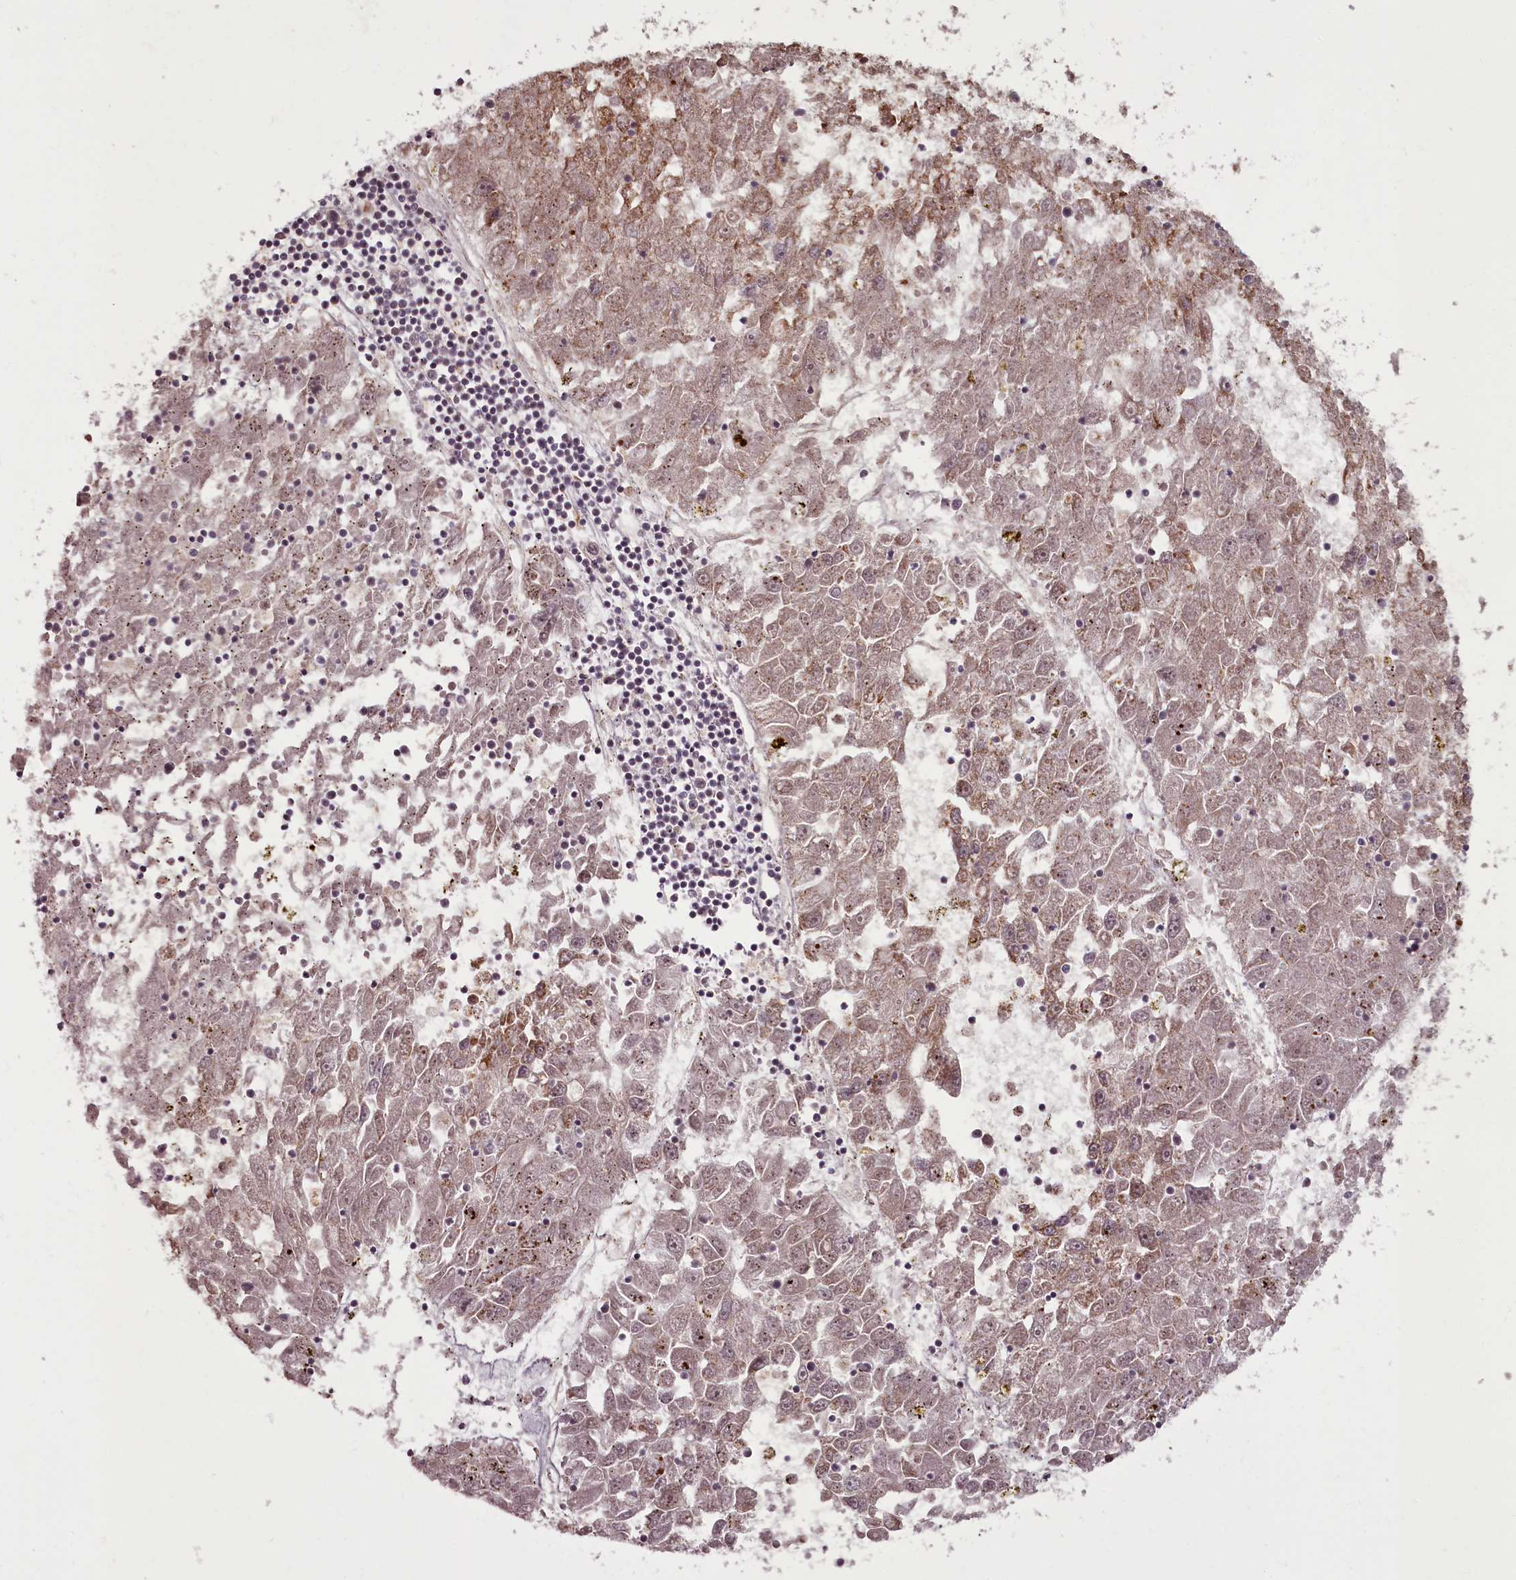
{"staining": {"intensity": "moderate", "quantity": ">75%", "location": "cytoplasmic/membranous,nuclear"}, "tissue": "liver cancer", "cell_type": "Tumor cells", "image_type": "cancer", "snomed": [{"axis": "morphology", "description": "Carcinoma, Hepatocellular, NOS"}, {"axis": "topography", "description": "Liver"}], "caption": "The photomicrograph shows immunohistochemical staining of liver hepatocellular carcinoma. There is moderate cytoplasmic/membranous and nuclear expression is appreciated in about >75% of tumor cells. (IHC, brightfield microscopy, high magnification).", "gene": "CEP83", "patient": {"sex": "male", "age": 49}}